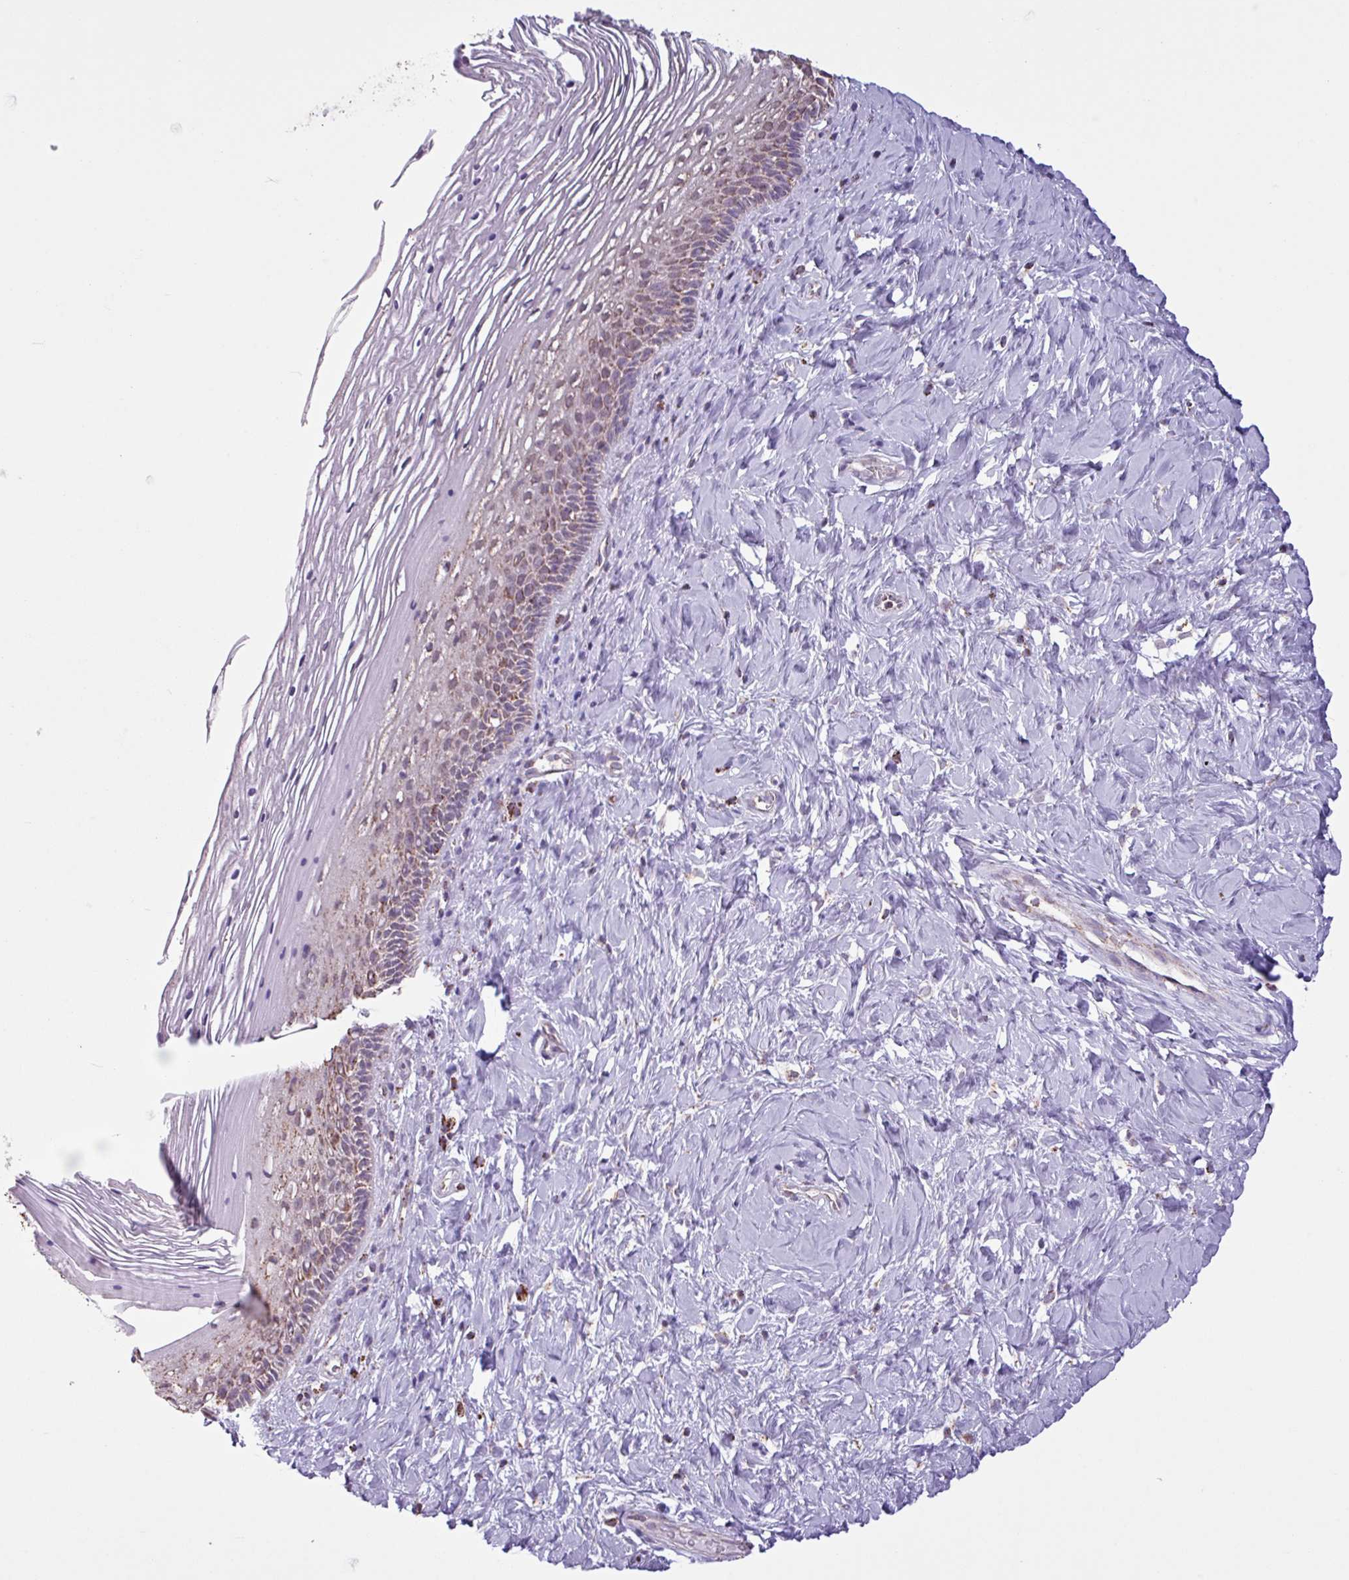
{"staining": {"intensity": "moderate", "quantity": ">75%", "location": "cytoplasmic/membranous"}, "tissue": "cervix", "cell_type": "Glandular cells", "image_type": "normal", "snomed": [{"axis": "morphology", "description": "Normal tissue, NOS"}, {"axis": "topography", "description": "Cervix"}], "caption": "An IHC image of unremarkable tissue is shown. Protein staining in brown labels moderate cytoplasmic/membranous positivity in cervix within glandular cells.", "gene": "ALG8", "patient": {"sex": "female", "age": 36}}